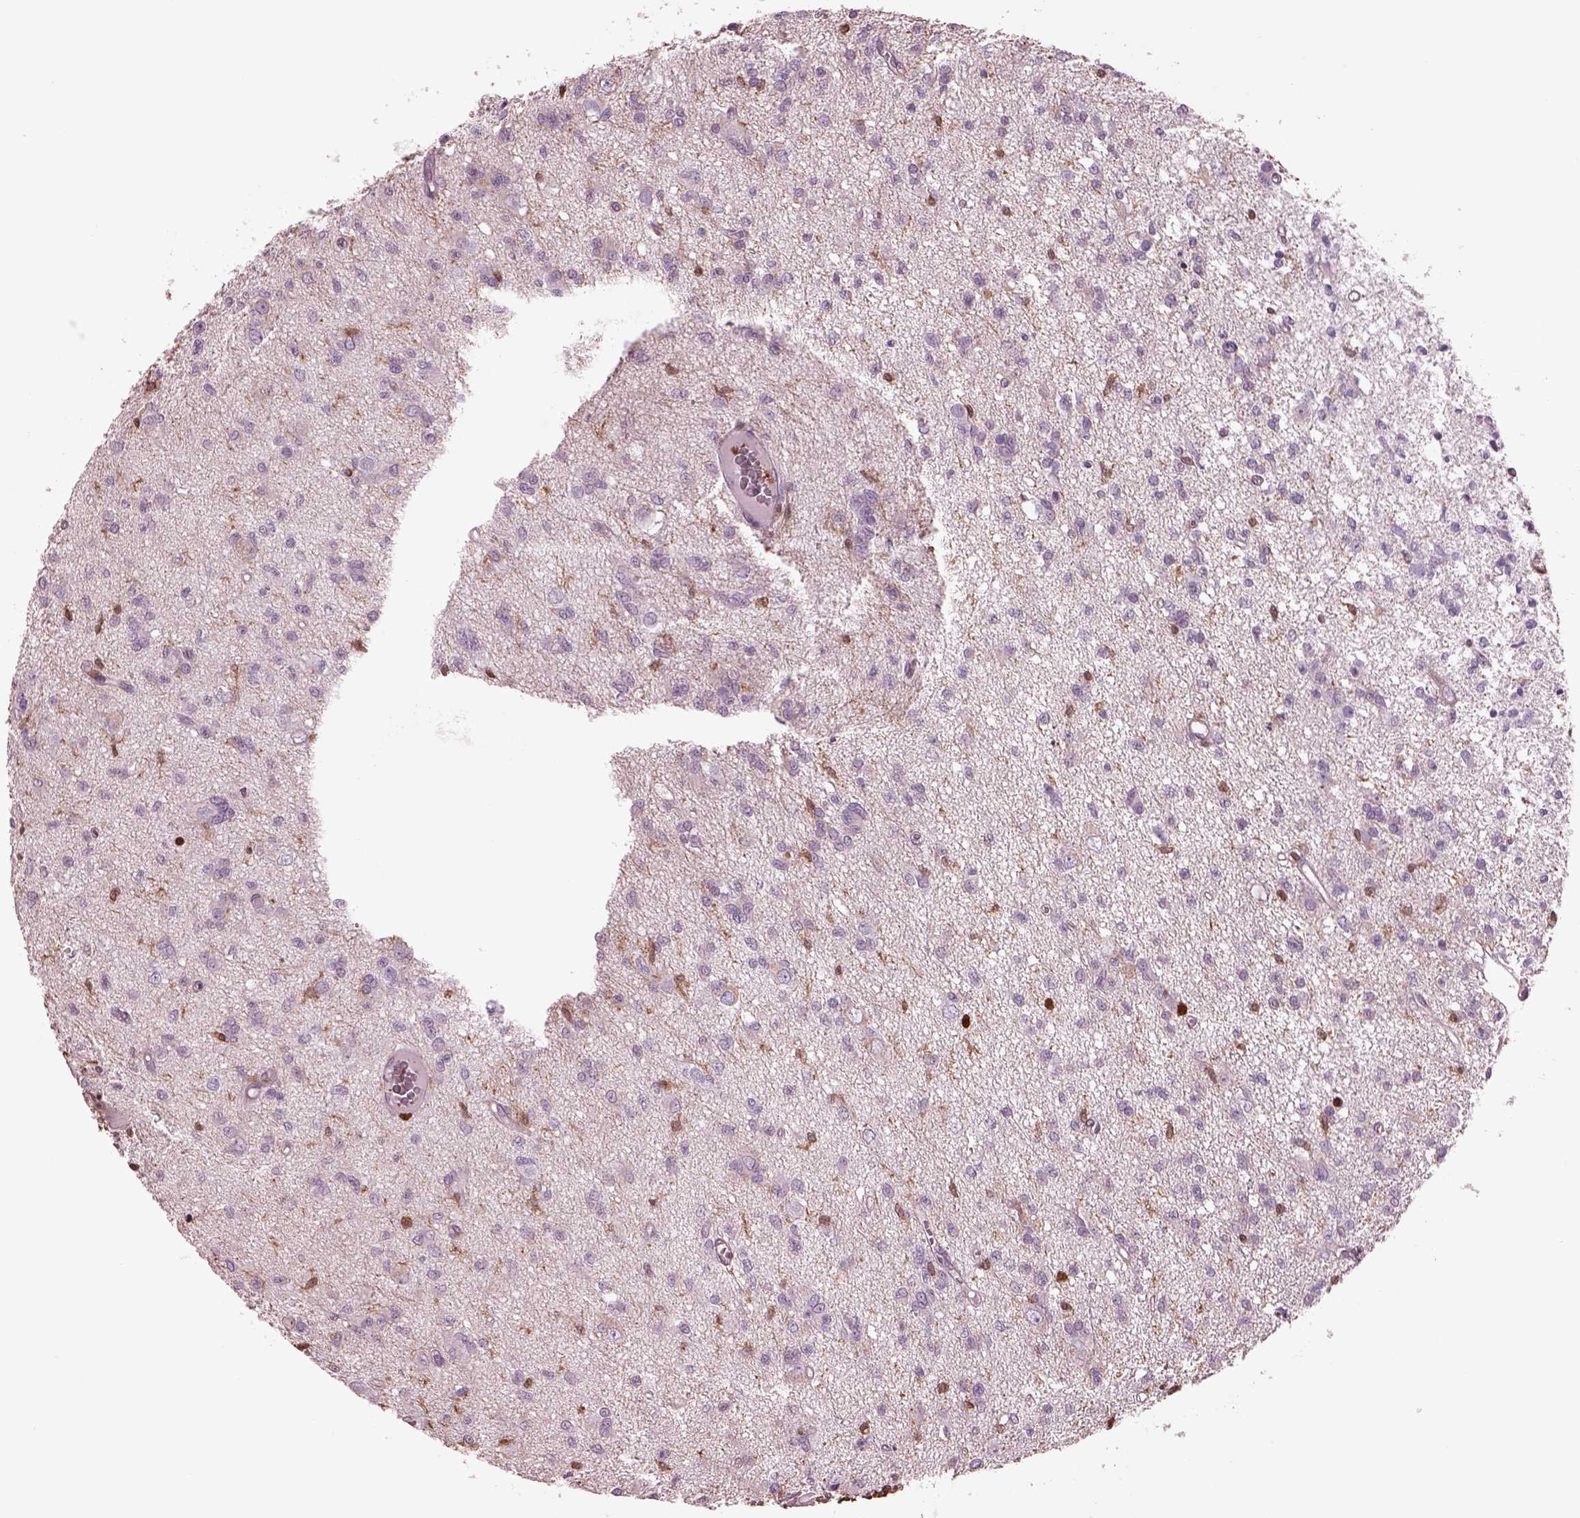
{"staining": {"intensity": "weak", "quantity": "<25%", "location": "cytoplasmic/membranous,nuclear"}, "tissue": "glioma", "cell_type": "Tumor cells", "image_type": "cancer", "snomed": [{"axis": "morphology", "description": "Glioma, malignant, Low grade"}, {"axis": "topography", "description": "Brain"}], "caption": "This is an IHC micrograph of malignant glioma (low-grade). There is no expression in tumor cells.", "gene": "IL31RA", "patient": {"sex": "male", "age": 64}}